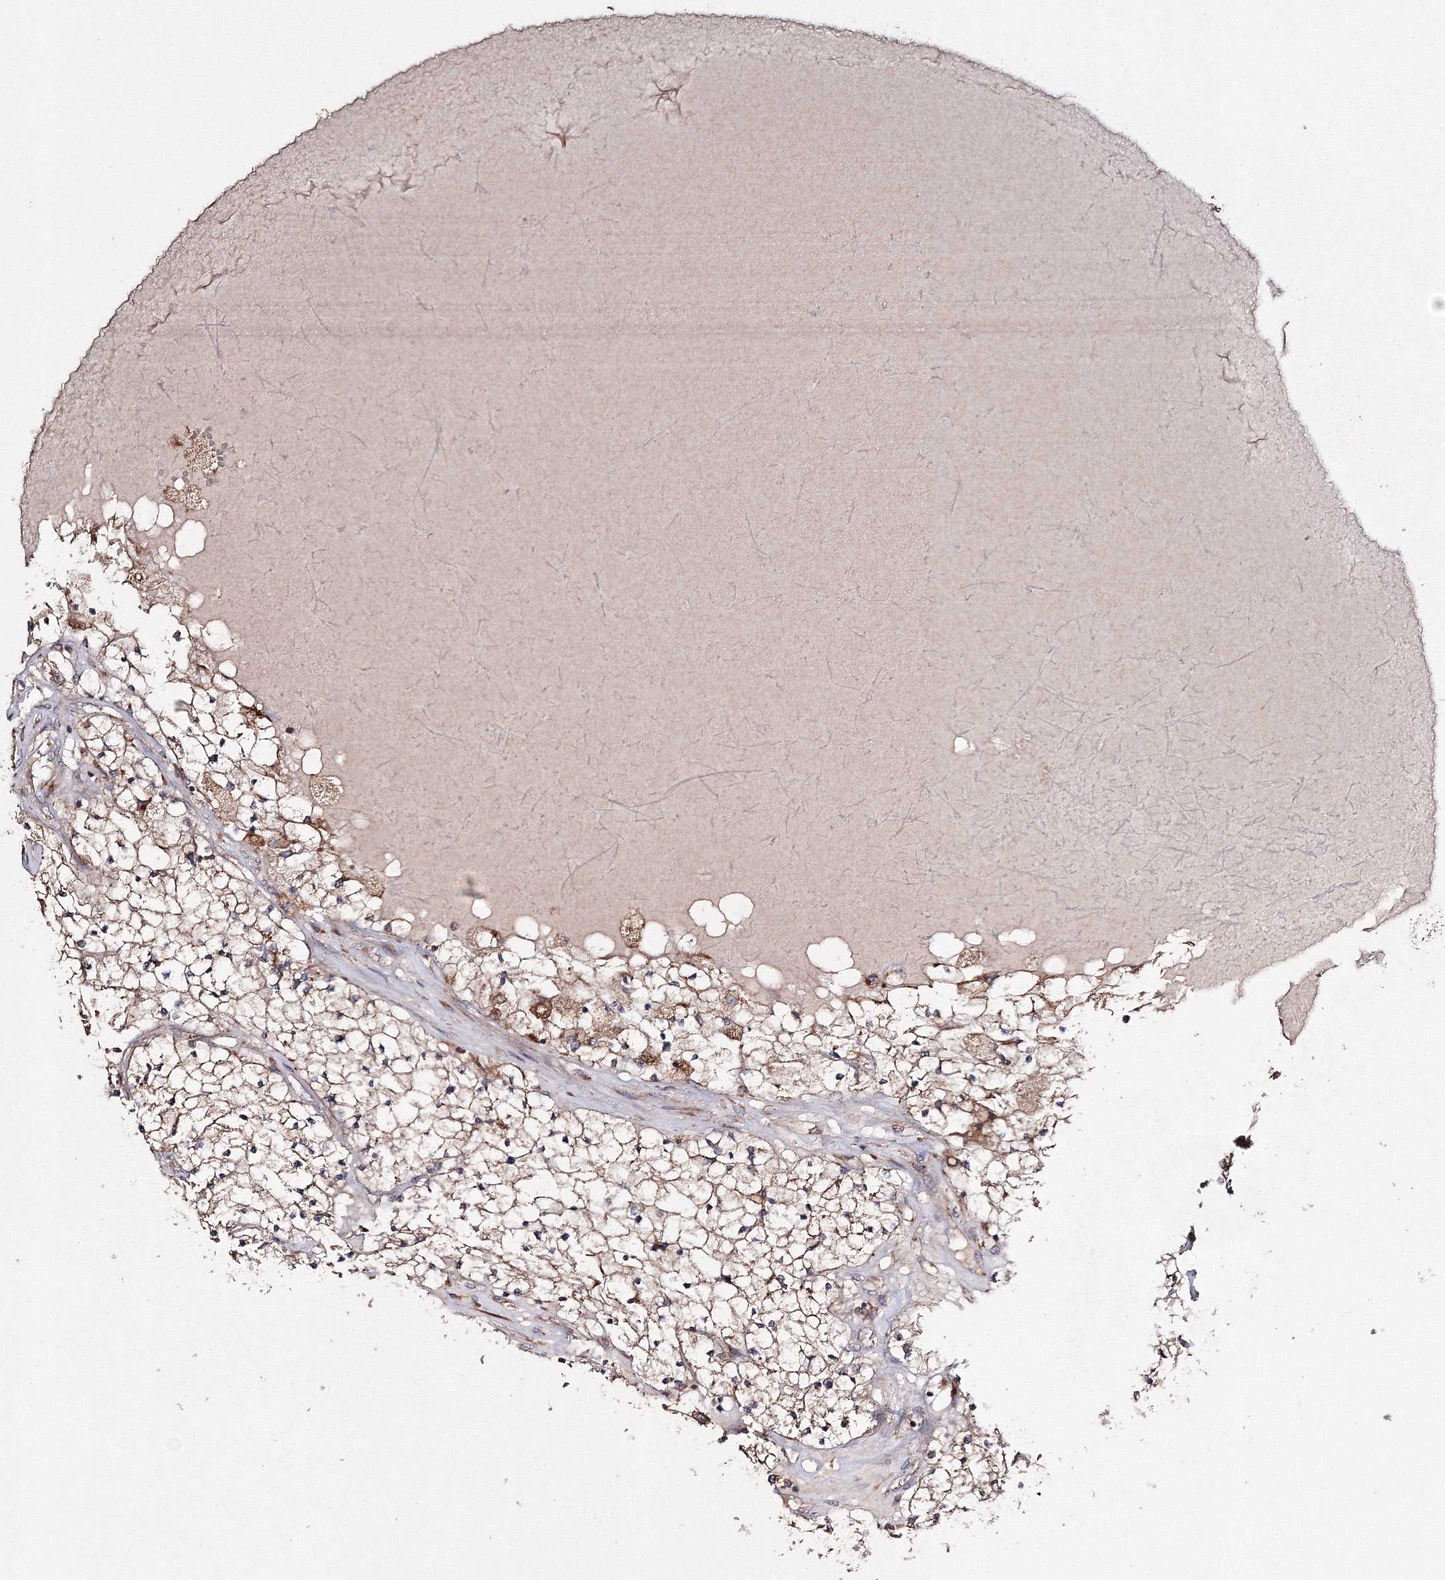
{"staining": {"intensity": "moderate", "quantity": ">75%", "location": "cytoplasmic/membranous"}, "tissue": "renal cancer", "cell_type": "Tumor cells", "image_type": "cancer", "snomed": [{"axis": "morphology", "description": "Normal tissue, NOS"}, {"axis": "morphology", "description": "Adenocarcinoma, NOS"}, {"axis": "topography", "description": "Kidney"}], "caption": "Human renal cancer (adenocarcinoma) stained with a protein marker displays moderate staining in tumor cells.", "gene": "DDO", "patient": {"sex": "male", "age": 68}}